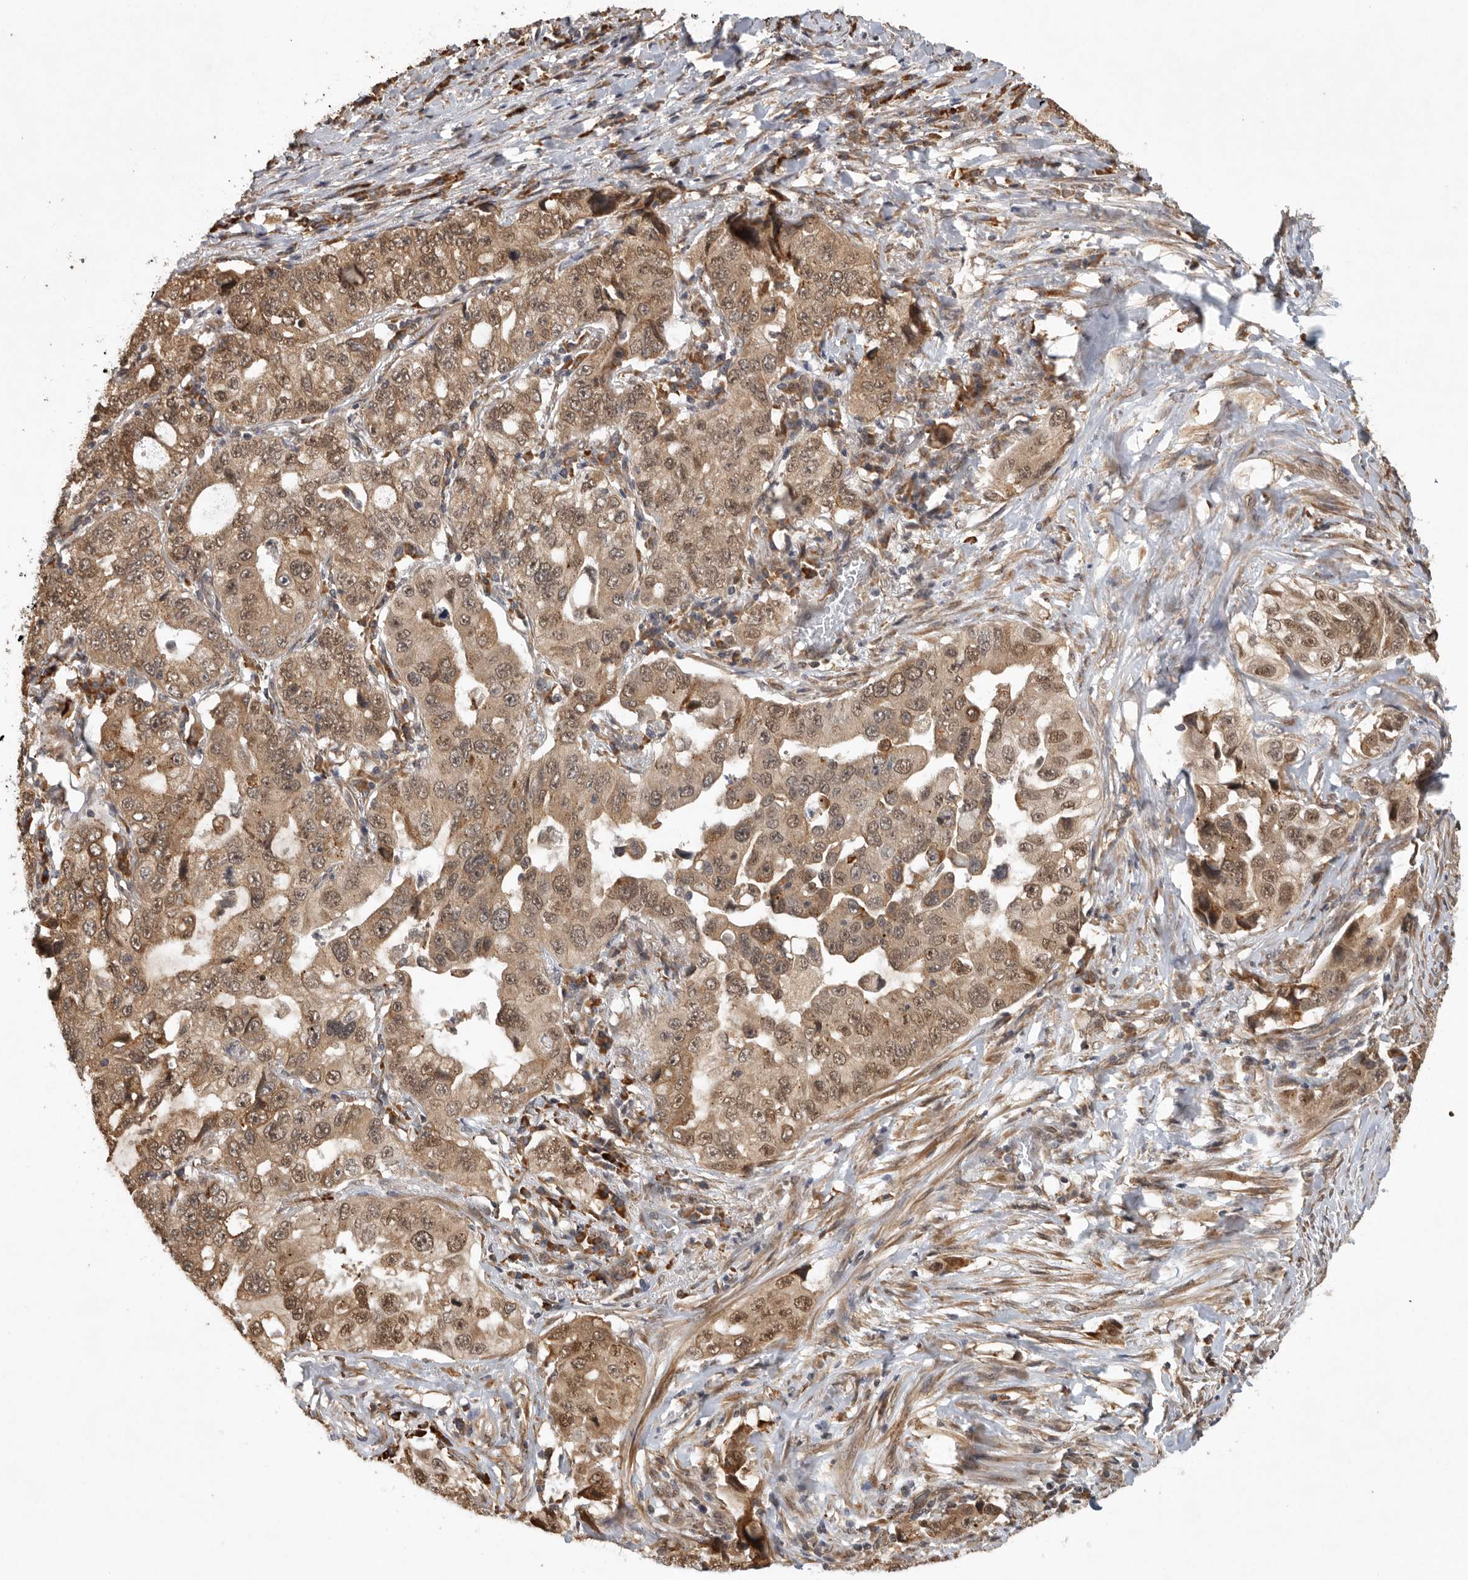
{"staining": {"intensity": "moderate", "quantity": ">75%", "location": "cytoplasmic/membranous,nuclear"}, "tissue": "lung cancer", "cell_type": "Tumor cells", "image_type": "cancer", "snomed": [{"axis": "morphology", "description": "Adenocarcinoma, NOS"}, {"axis": "topography", "description": "Lung"}], "caption": "IHC photomicrograph of neoplastic tissue: human adenocarcinoma (lung) stained using IHC displays medium levels of moderate protein expression localized specifically in the cytoplasmic/membranous and nuclear of tumor cells, appearing as a cytoplasmic/membranous and nuclear brown color.", "gene": "ZNF83", "patient": {"sex": "female", "age": 51}}